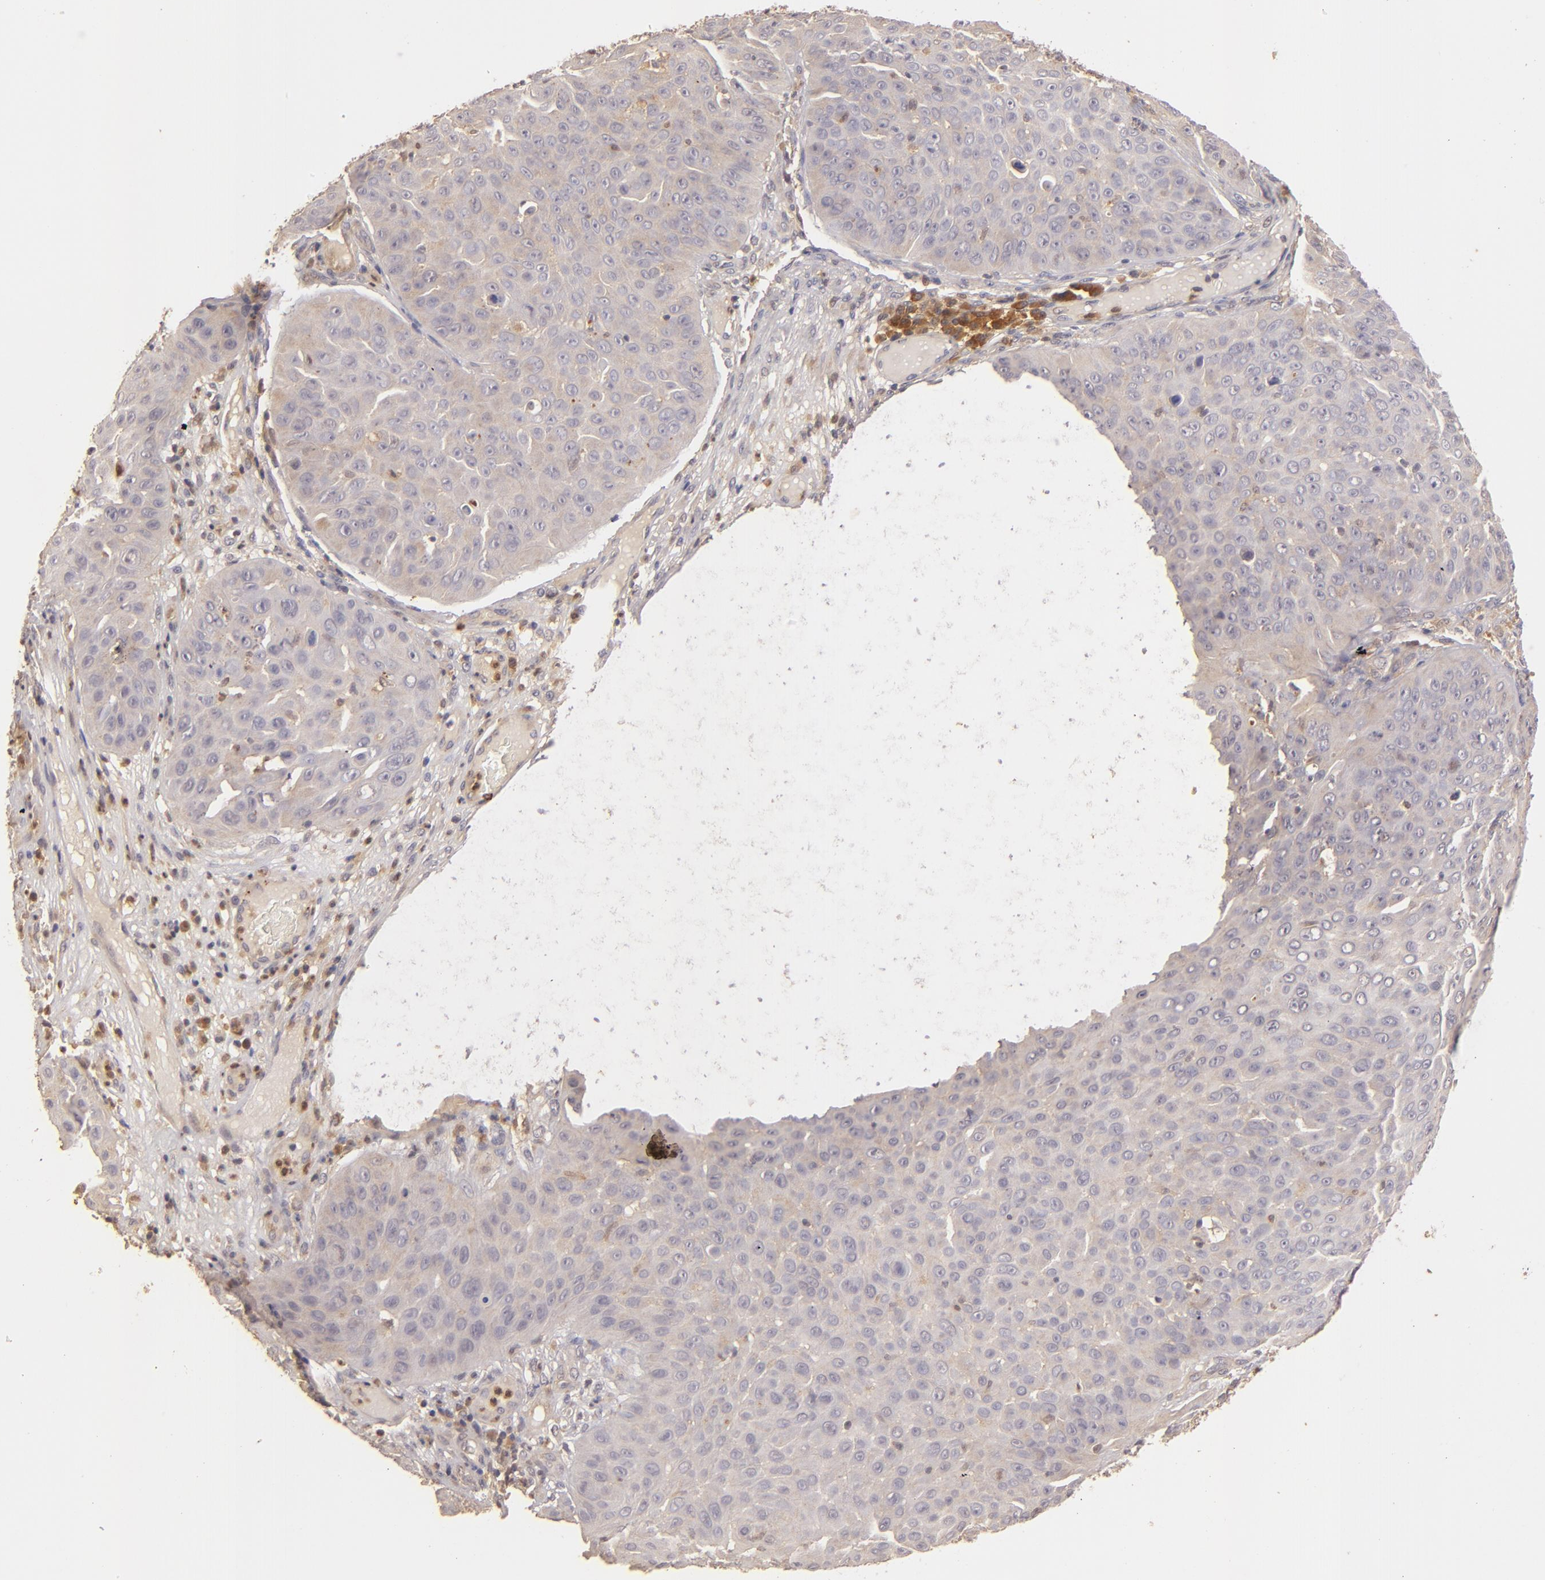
{"staining": {"intensity": "moderate", "quantity": ">75%", "location": "cytoplasmic/membranous"}, "tissue": "skin cancer", "cell_type": "Tumor cells", "image_type": "cancer", "snomed": [{"axis": "morphology", "description": "Squamous cell carcinoma, NOS"}, {"axis": "topography", "description": "Skin"}], "caption": "Immunohistochemistry (DAB (3,3'-diaminobenzidine)) staining of human skin squamous cell carcinoma shows moderate cytoplasmic/membranous protein staining in approximately >75% of tumor cells.", "gene": "PRKCD", "patient": {"sex": "male", "age": 82}}